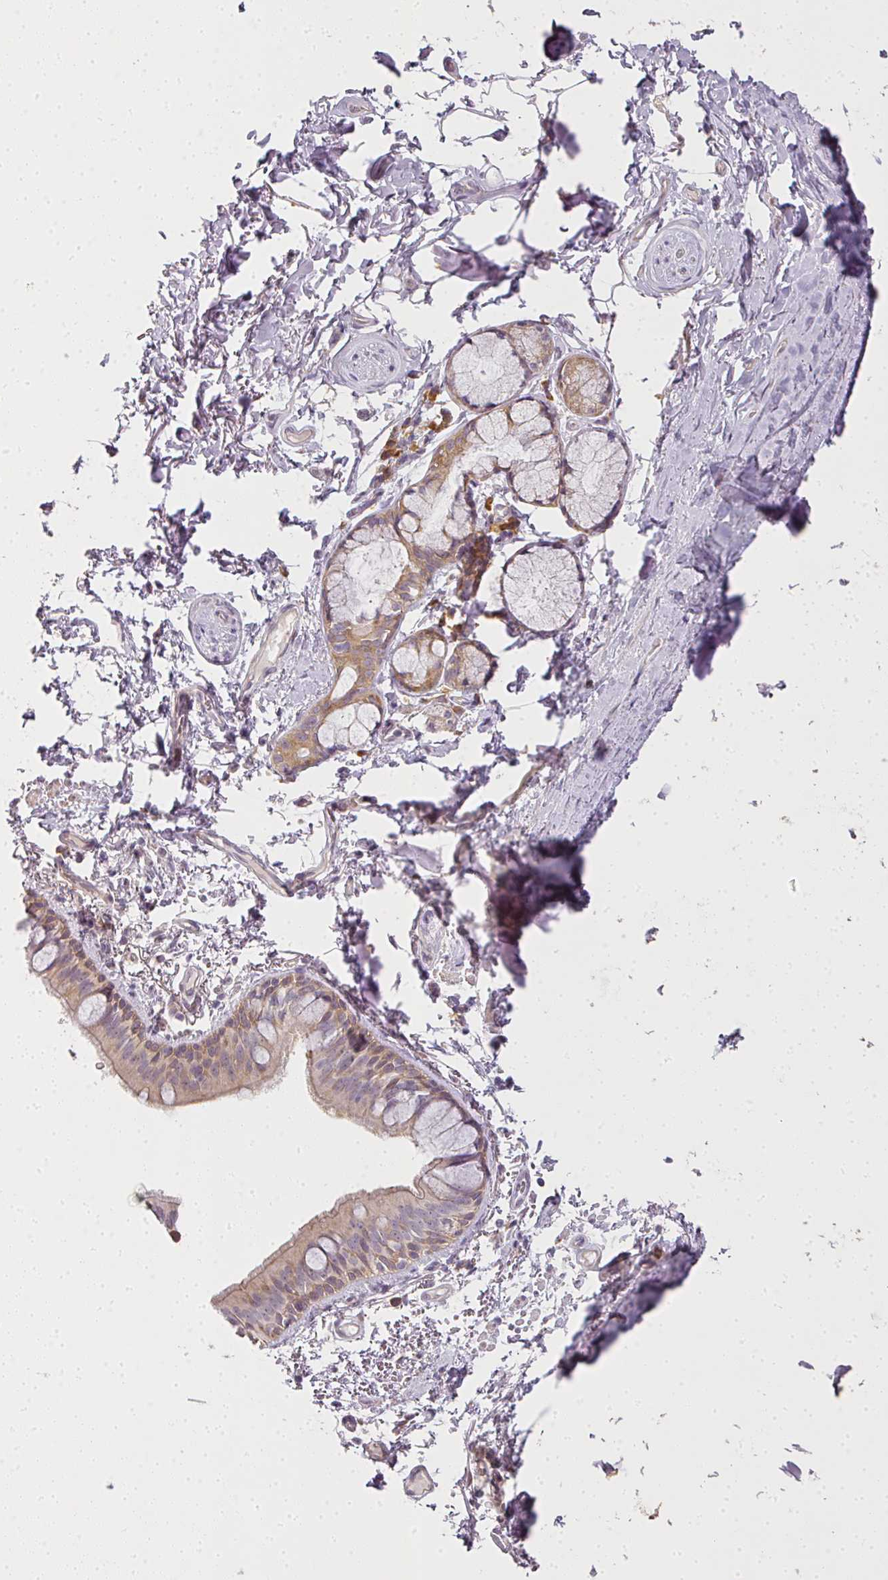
{"staining": {"intensity": "moderate", "quantity": "25%-75%", "location": "cytoplasmic/membranous"}, "tissue": "bronchus", "cell_type": "Respiratory epithelial cells", "image_type": "normal", "snomed": [{"axis": "morphology", "description": "Normal tissue, NOS"}, {"axis": "topography", "description": "Bronchus"}], "caption": "This photomicrograph exhibits IHC staining of benign human bronchus, with medium moderate cytoplasmic/membranous positivity in approximately 25%-75% of respiratory epithelial cells.", "gene": "MED19", "patient": {"sex": "male", "age": 70}}